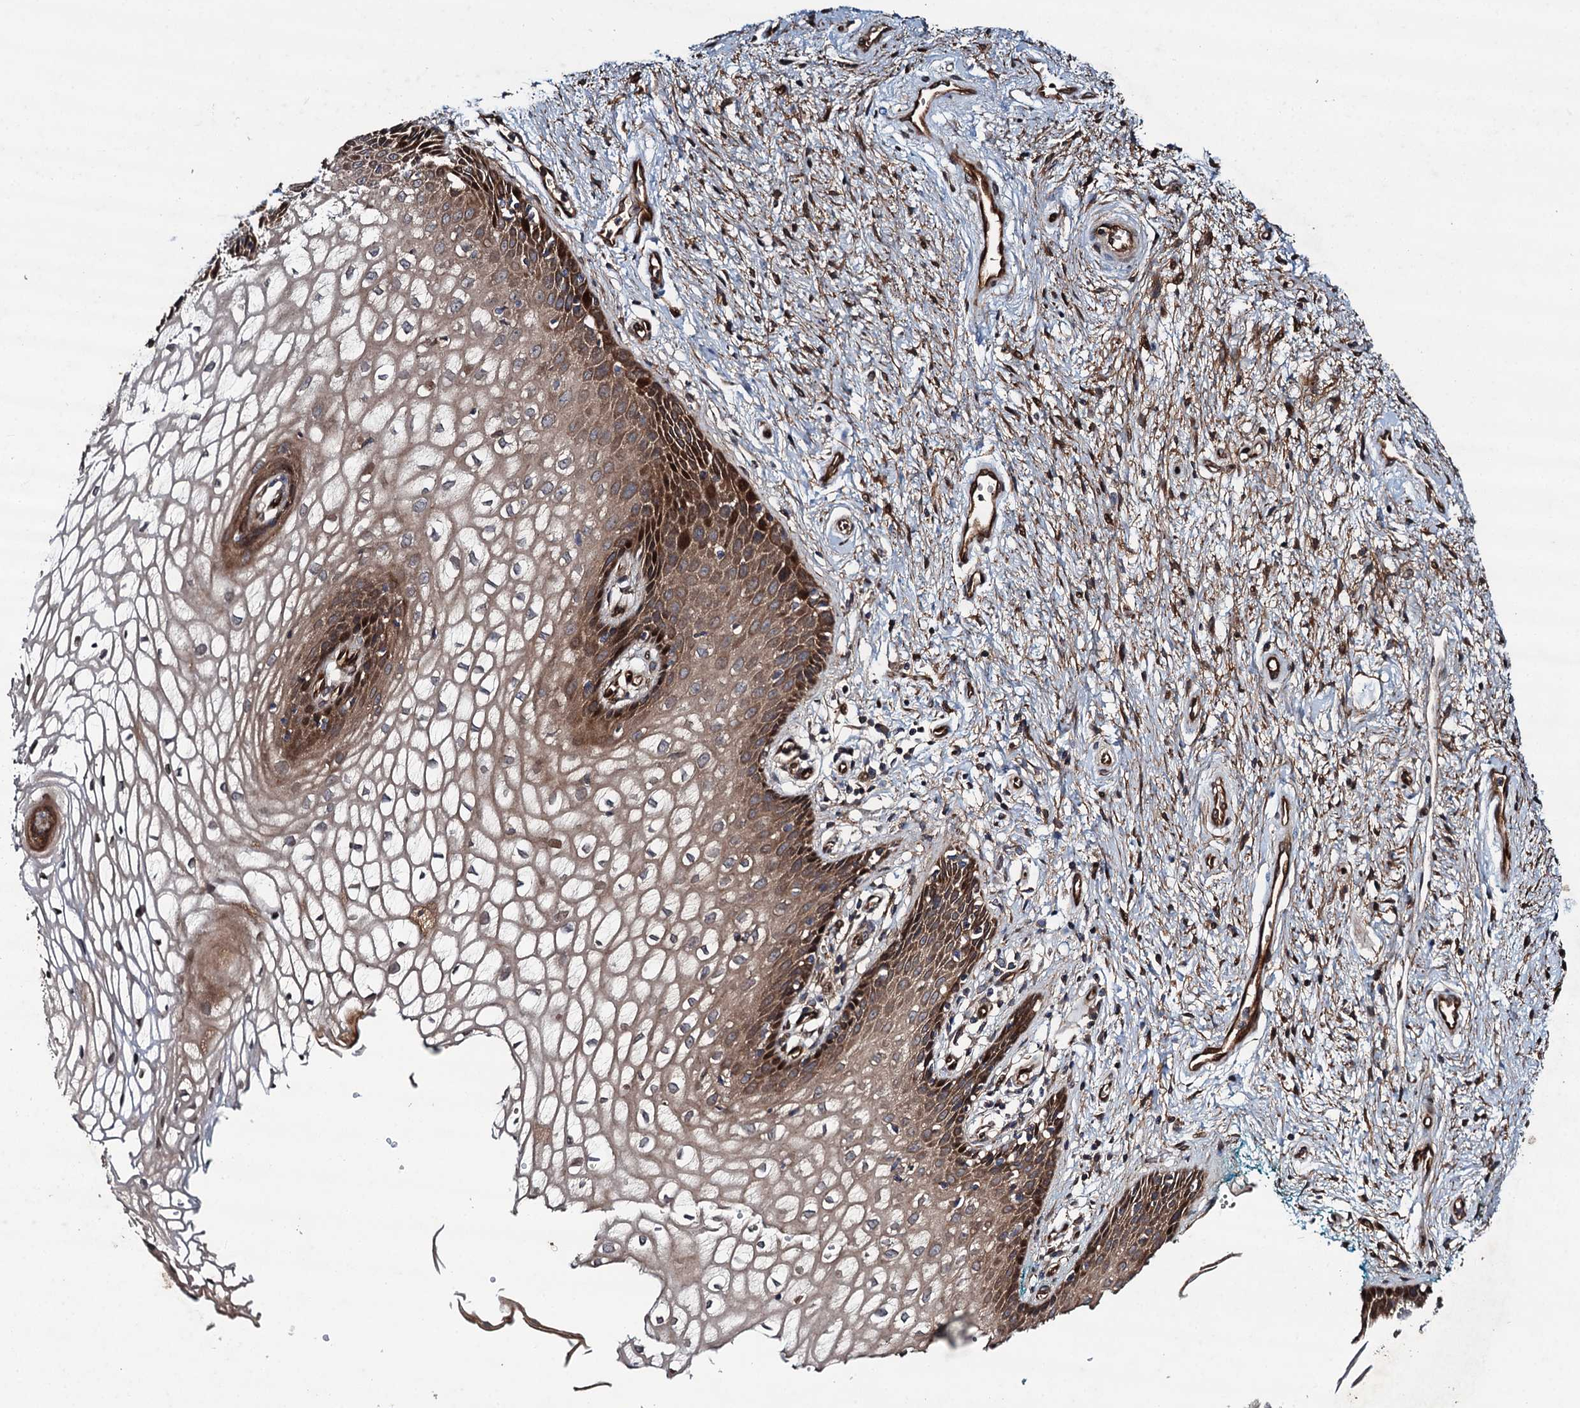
{"staining": {"intensity": "moderate", "quantity": ">75%", "location": "cytoplasmic/membranous"}, "tissue": "vagina", "cell_type": "Squamous epithelial cells", "image_type": "normal", "snomed": [{"axis": "morphology", "description": "Normal tissue, NOS"}, {"axis": "topography", "description": "Vagina"}], "caption": "IHC staining of unremarkable vagina, which exhibits medium levels of moderate cytoplasmic/membranous staining in approximately >75% of squamous epithelial cells indicating moderate cytoplasmic/membranous protein staining. The staining was performed using DAB (3,3'-diaminobenzidine) (brown) for protein detection and nuclei were counterstained in hematoxylin (blue).", "gene": "RHOBTB1", "patient": {"sex": "female", "age": 34}}